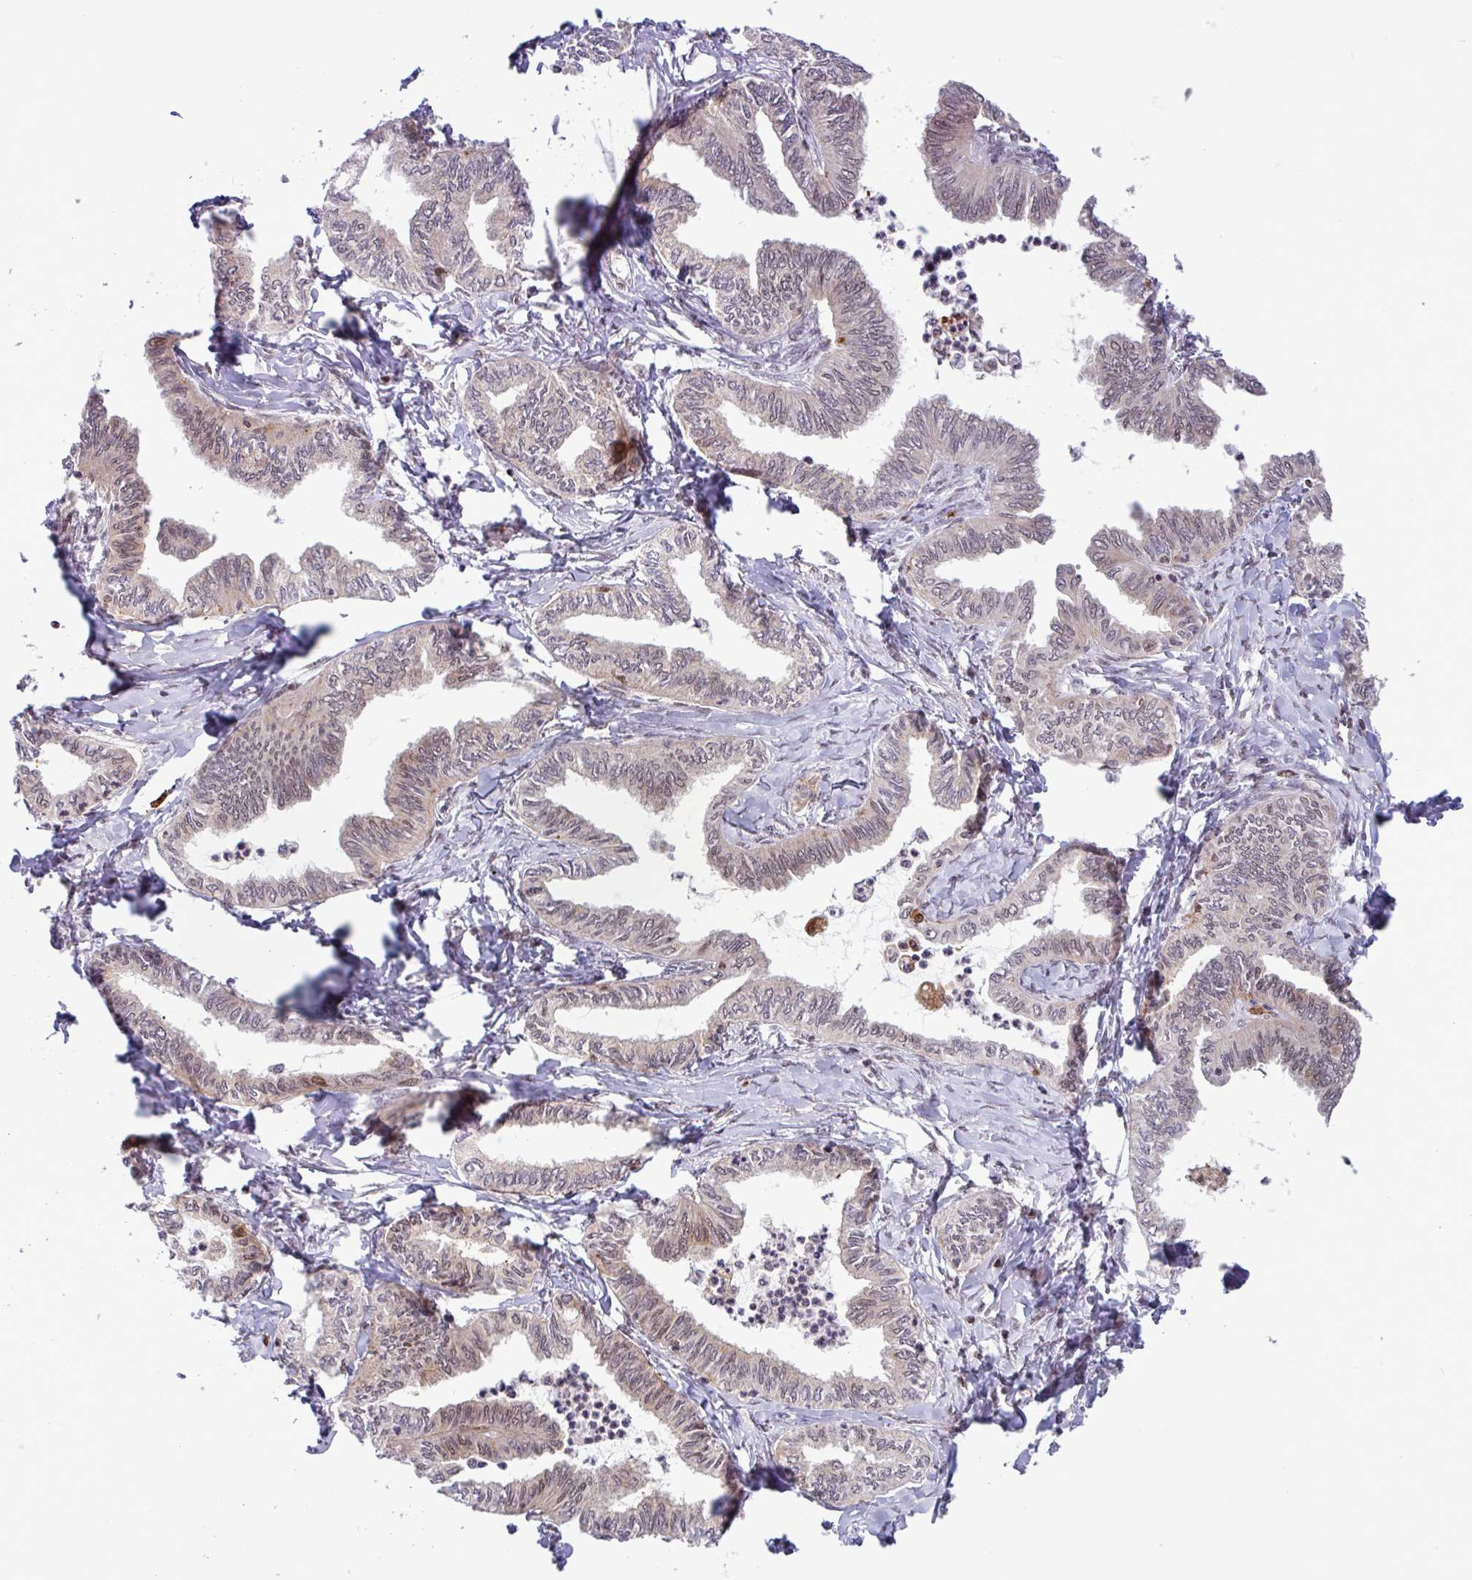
{"staining": {"intensity": "weak", "quantity": "25%-75%", "location": "nuclear"}, "tissue": "ovarian cancer", "cell_type": "Tumor cells", "image_type": "cancer", "snomed": [{"axis": "morphology", "description": "Carcinoma, endometroid"}, {"axis": "topography", "description": "Ovary"}], "caption": "There is low levels of weak nuclear staining in tumor cells of ovarian cancer, as demonstrated by immunohistochemical staining (brown color).", "gene": "BRD3", "patient": {"sex": "female", "age": 70}}